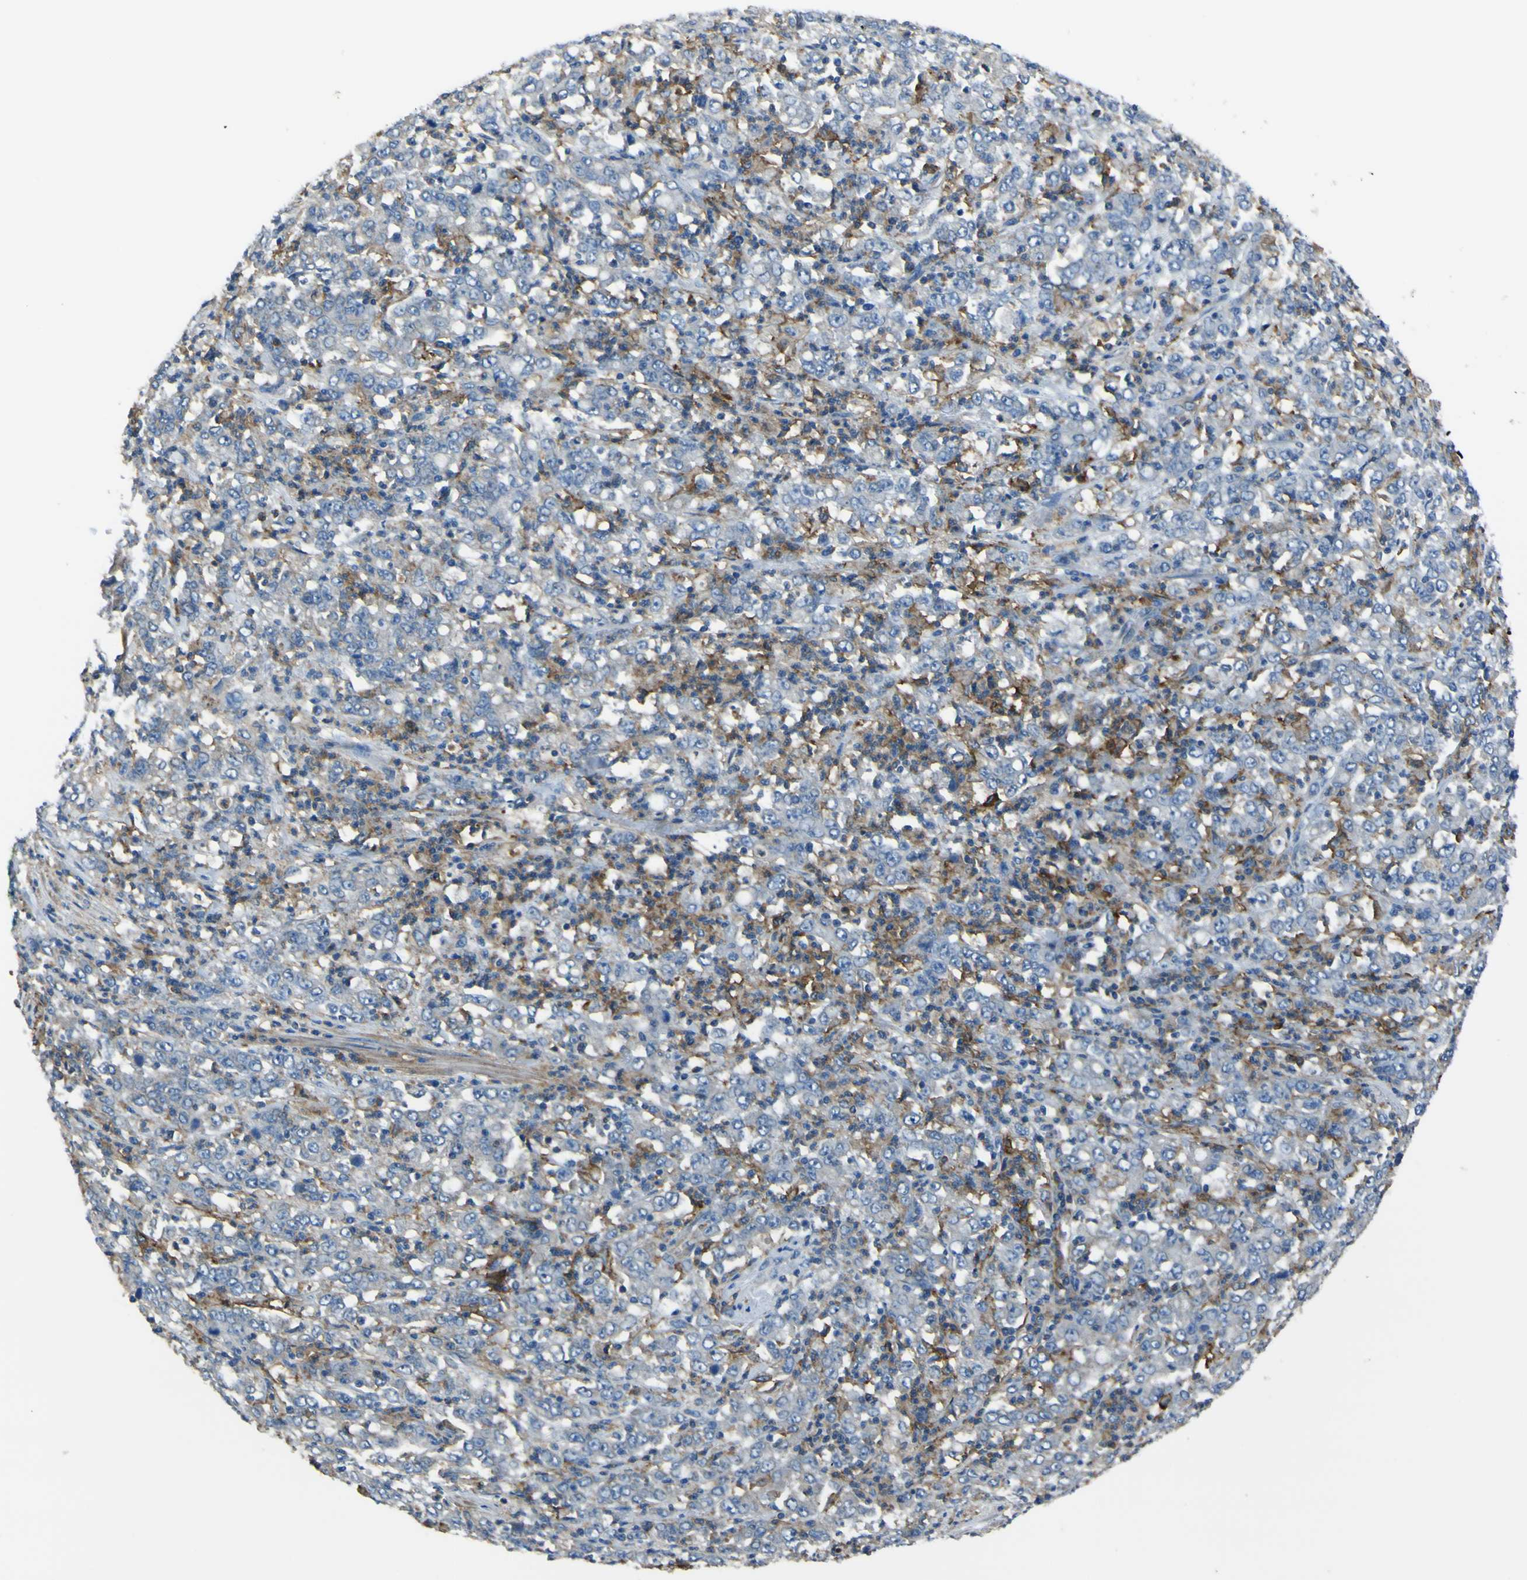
{"staining": {"intensity": "negative", "quantity": "none", "location": "none"}, "tissue": "stomach cancer", "cell_type": "Tumor cells", "image_type": "cancer", "snomed": [{"axis": "morphology", "description": "Adenocarcinoma, NOS"}, {"axis": "topography", "description": "Stomach, lower"}], "caption": "An IHC histopathology image of stomach adenocarcinoma is shown. There is no staining in tumor cells of stomach adenocarcinoma.", "gene": "LAIR1", "patient": {"sex": "female", "age": 71}}